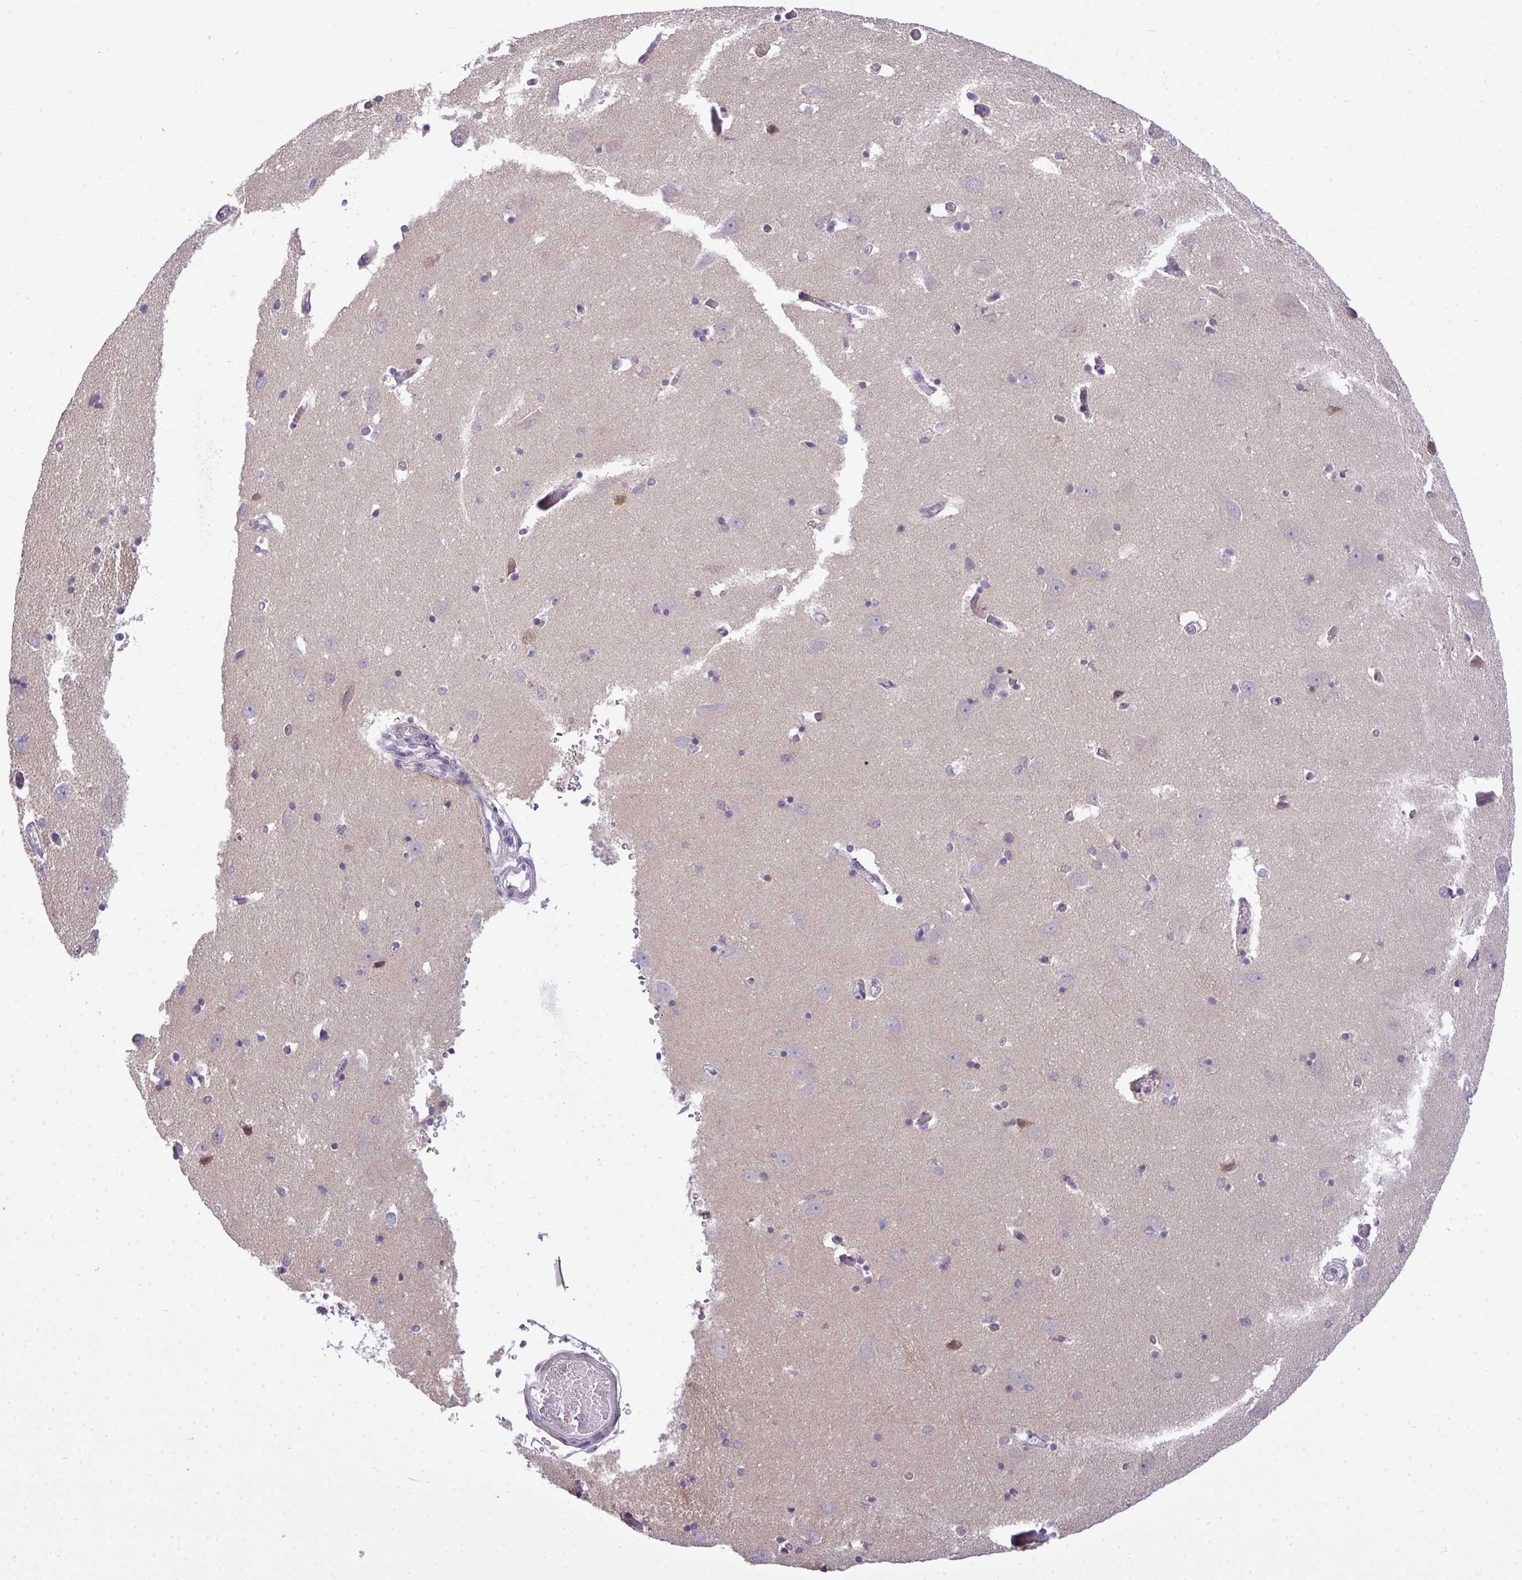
{"staining": {"intensity": "negative", "quantity": "none", "location": "none"}, "tissue": "caudate", "cell_type": "Glial cells", "image_type": "normal", "snomed": [{"axis": "morphology", "description": "Normal tissue, NOS"}, {"axis": "topography", "description": "Lateral ventricle wall"}, {"axis": "topography", "description": "Hippocampus"}], "caption": "Immunohistochemistry image of unremarkable caudate stained for a protein (brown), which demonstrates no expression in glial cells. (Stains: DAB IHC with hematoxylin counter stain, Microscopy: brightfield microscopy at high magnification).", "gene": "NT5C1A", "patient": {"sex": "female", "age": 63}}